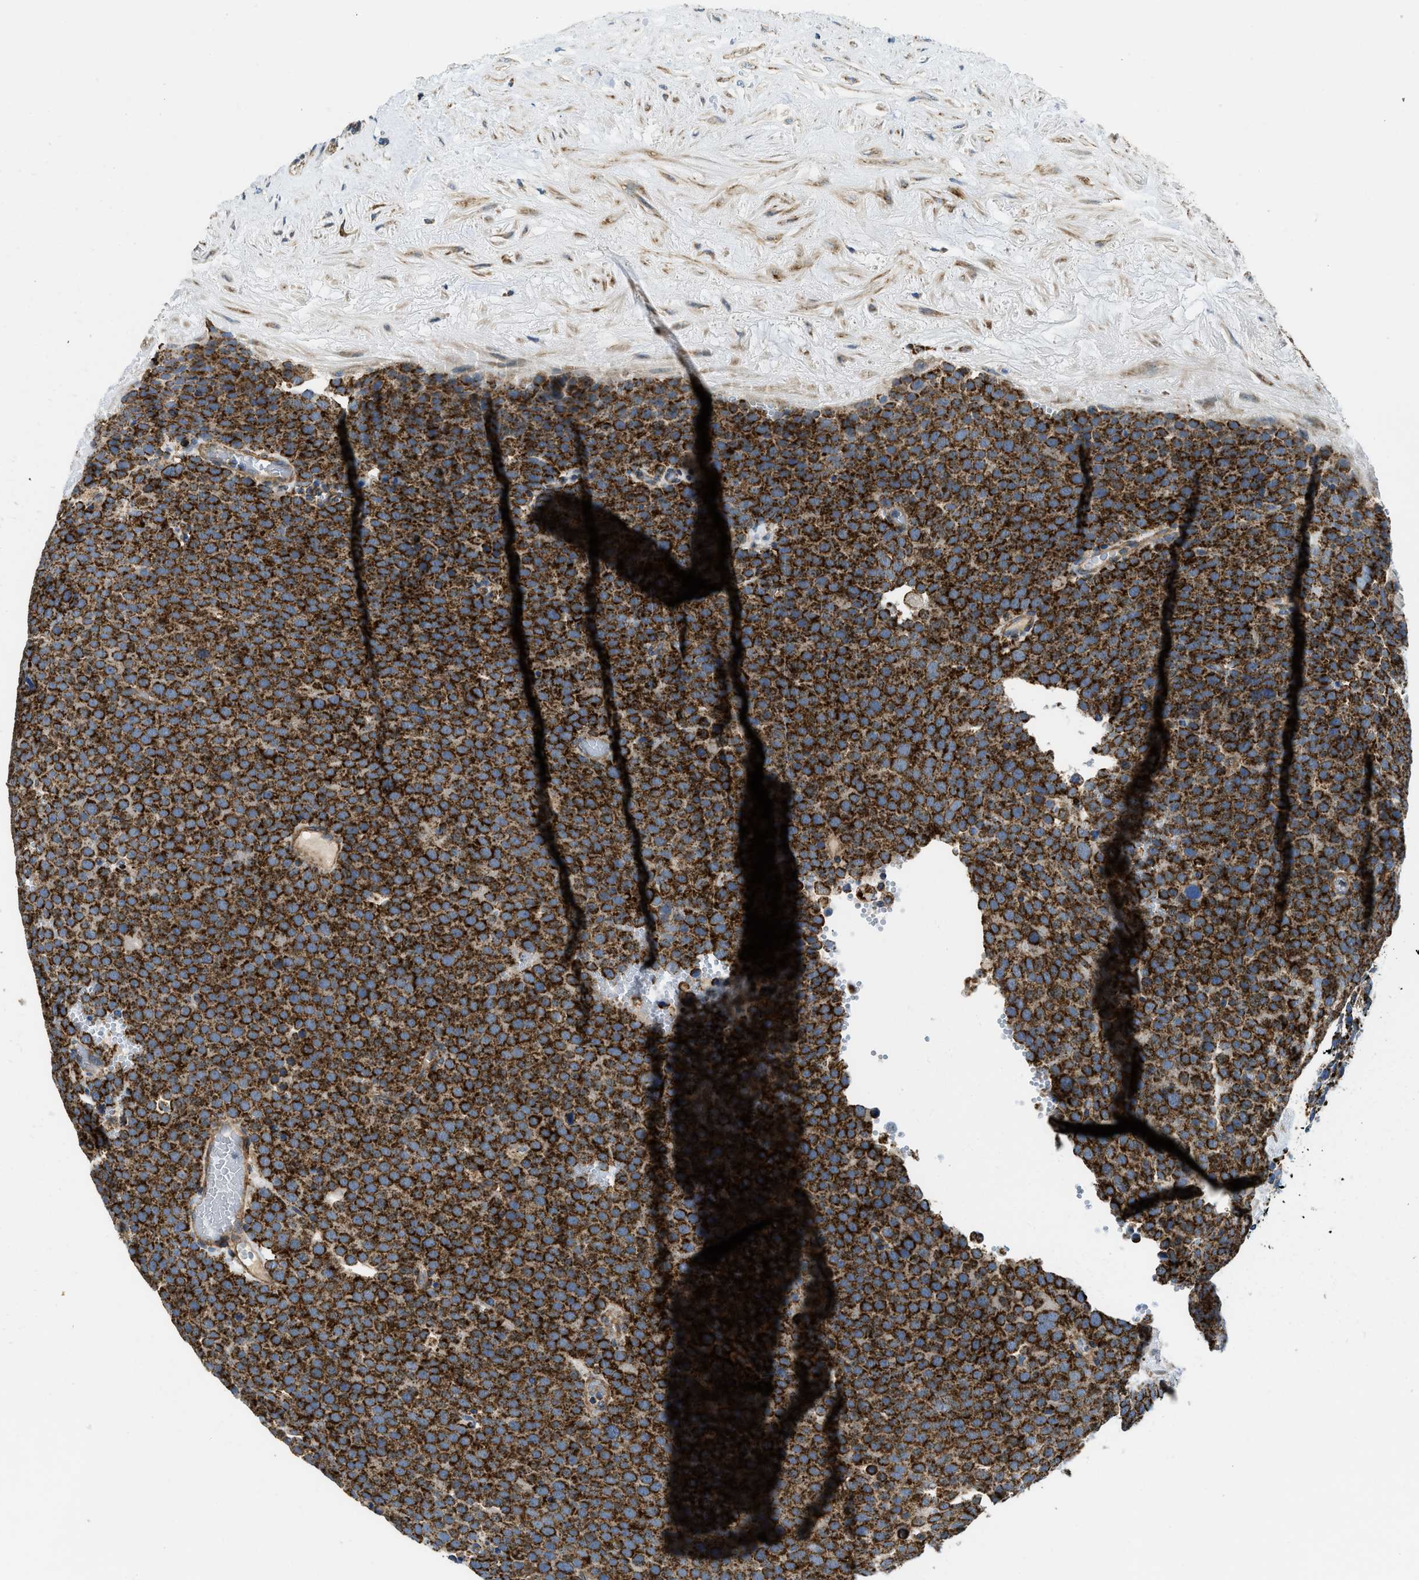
{"staining": {"intensity": "strong", "quantity": ">75%", "location": "cytoplasmic/membranous"}, "tissue": "testis cancer", "cell_type": "Tumor cells", "image_type": "cancer", "snomed": [{"axis": "morphology", "description": "Normal tissue, NOS"}, {"axis": "morphology", "description": "Seminoma, NOS"}, {"axis": "topography", "description": "Testis"}], "caption": "The photomicrograph demonstrates a brown stain indicating the presence of a protein in the cytoplasmic/membranous of tumor cells in testis cancer. (brown staining indicates protein expression, while blue staining denotes nuclei).", "gene": "STK33", "patient": {"sex": "male", "age": 71}}